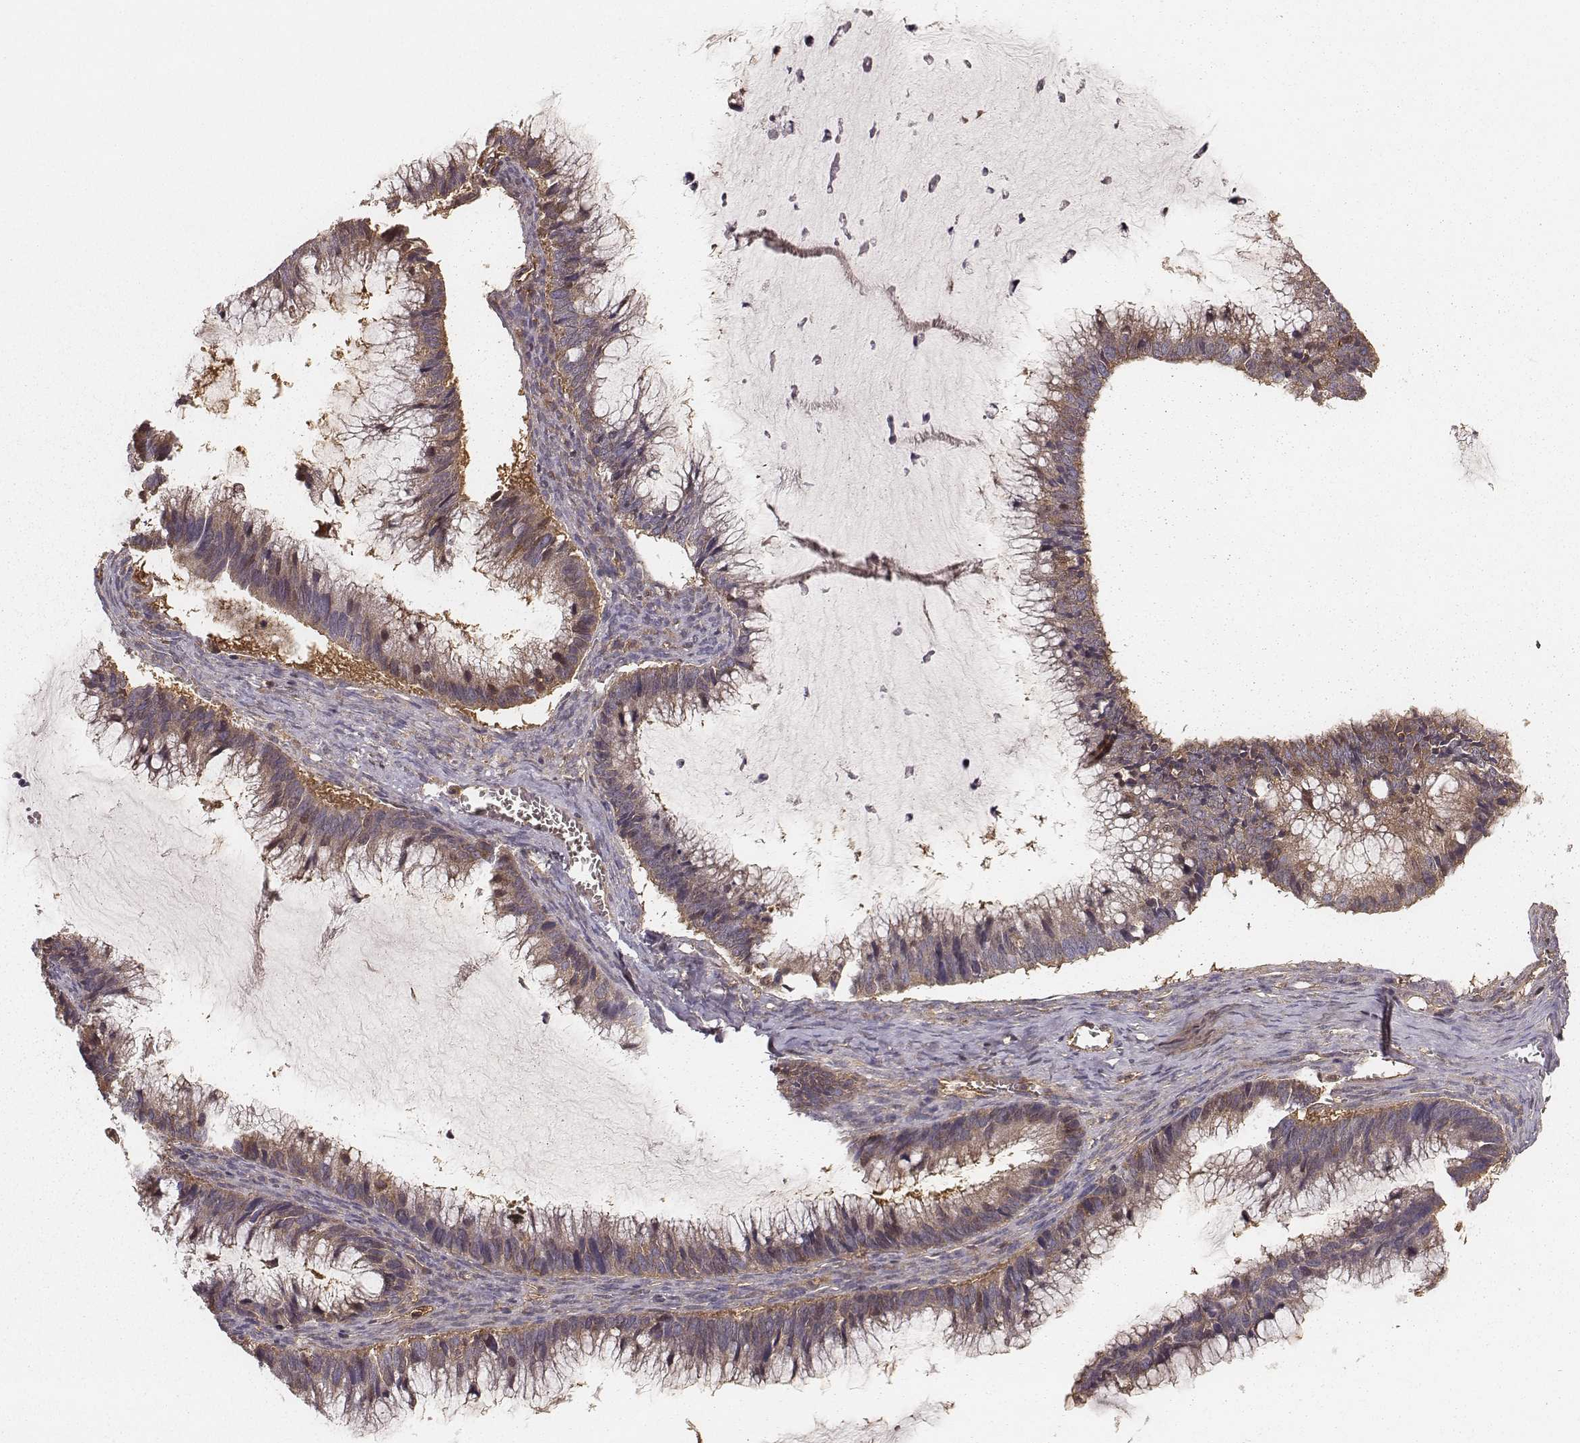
{"staining": {"intensity": "weak", "quantity": "25%-75%", "location": "cytoplasmic/membranous"}, "tissue": "ovarian cancer", "cell_type": "Tumor cells", "image_type": "cancer", "snomed": [{"axis": "morphology", "description": "Cystadenocarcinoma, mucinous, NOS"}, {"axis": "topography", "description": "Ovary"}], "caption": "The photomicrograph exhibits immunohistochemical staining of ovarian mucinous cystadenocarcinoma. There is weak cytoplasmic/membranous staining is appreciated in about 25%-75% of tumor cells. (Brightfield microscopy of DAB IHC at high magnification).", "gene": "CARS1", "patient": {"sex": "female", "age": 38}}